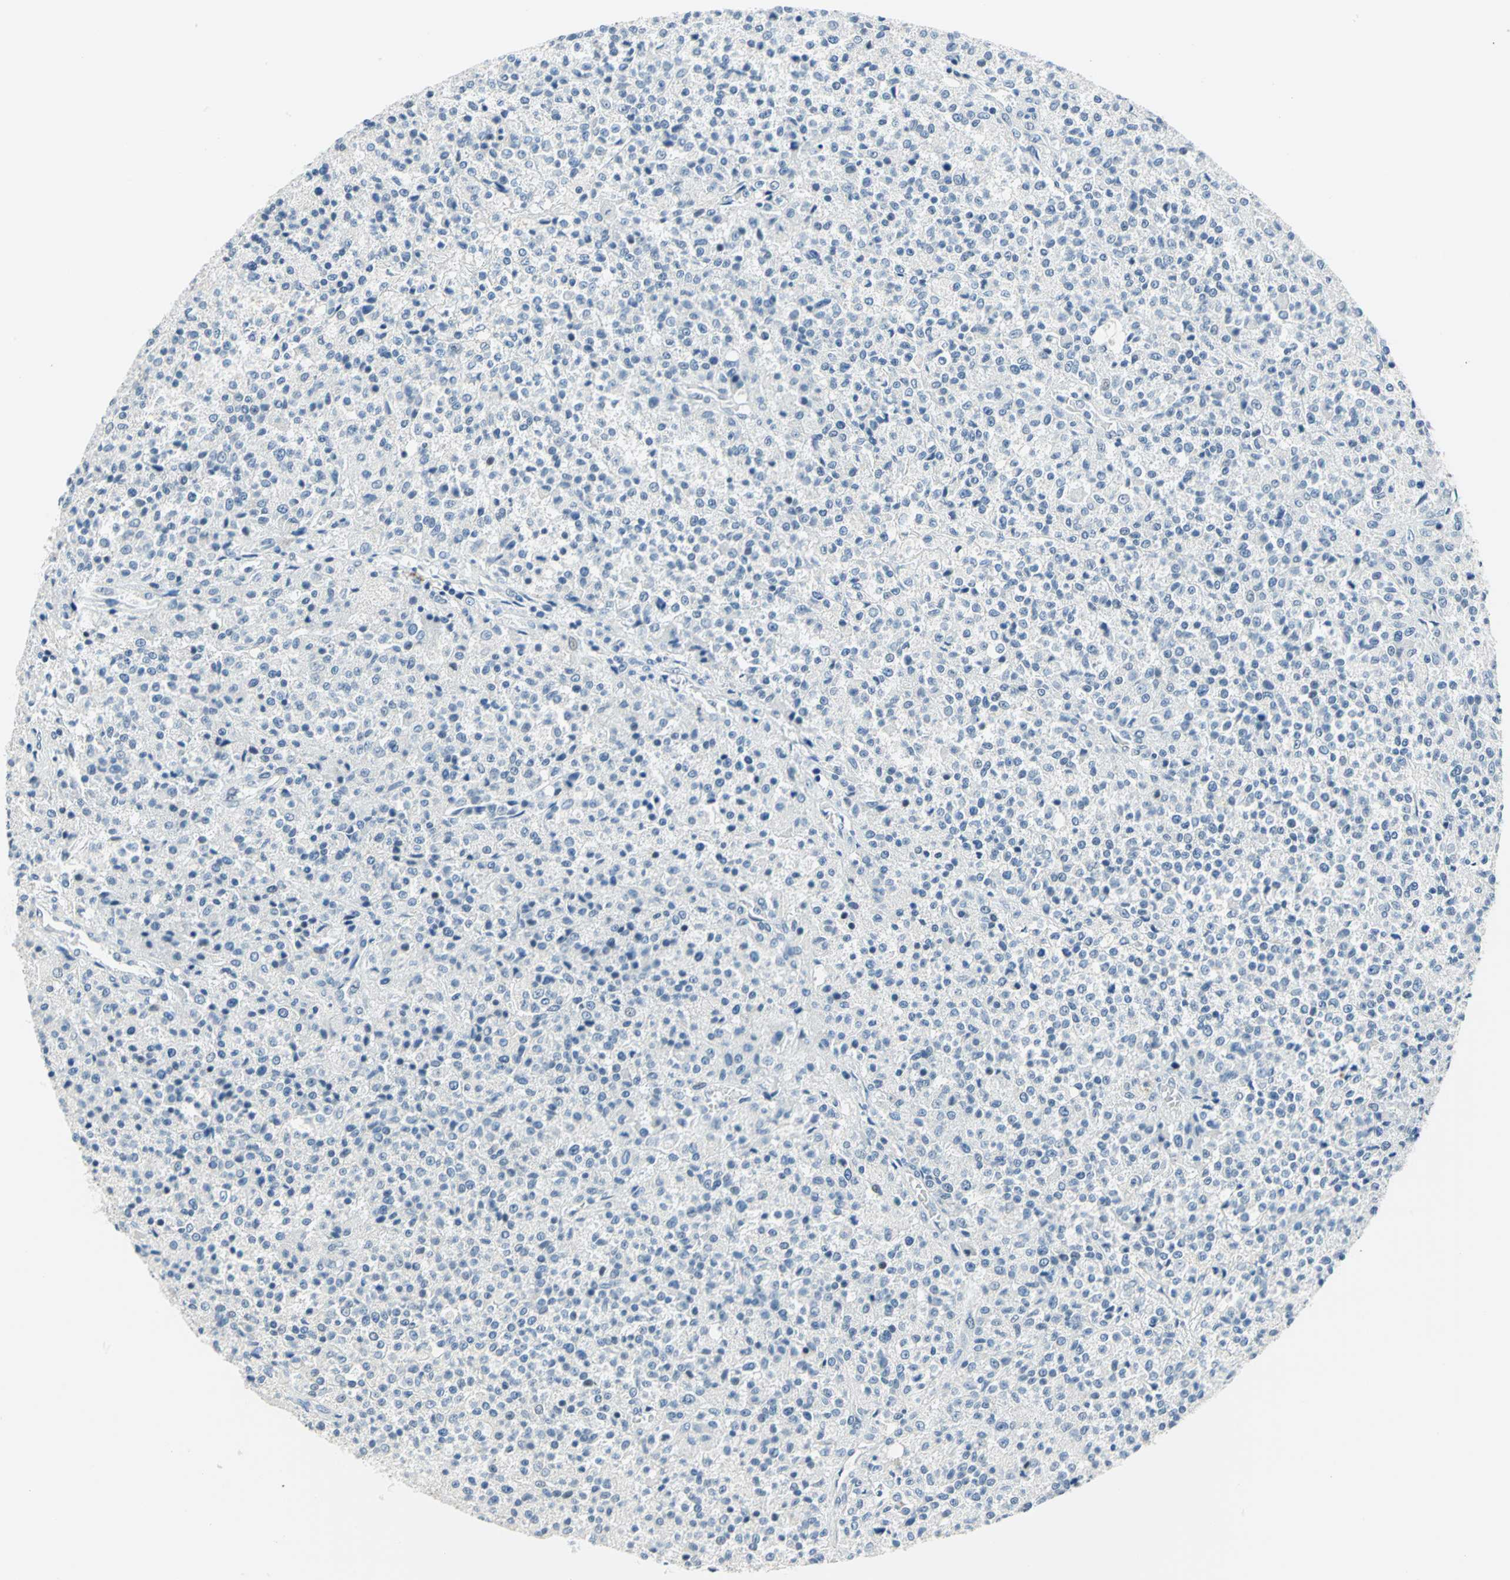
{"staining": {"intensity": "negative", "quantity": "none", "location": "none"}, "tissue": "testis cancer", "cell_type": "Tumor cells", "image_type": "cancer", "snomed": [{"axis": "morphology", "description": "Seminoma, NOS"}, {"axis": "topography", "description": "Testis"}], "caption": "Immunohistochemistry of seminoma (testis) reveals no staining in tumor cells.", "gene": "RAD17", "patient": {"sex": "male", "age": 59}}